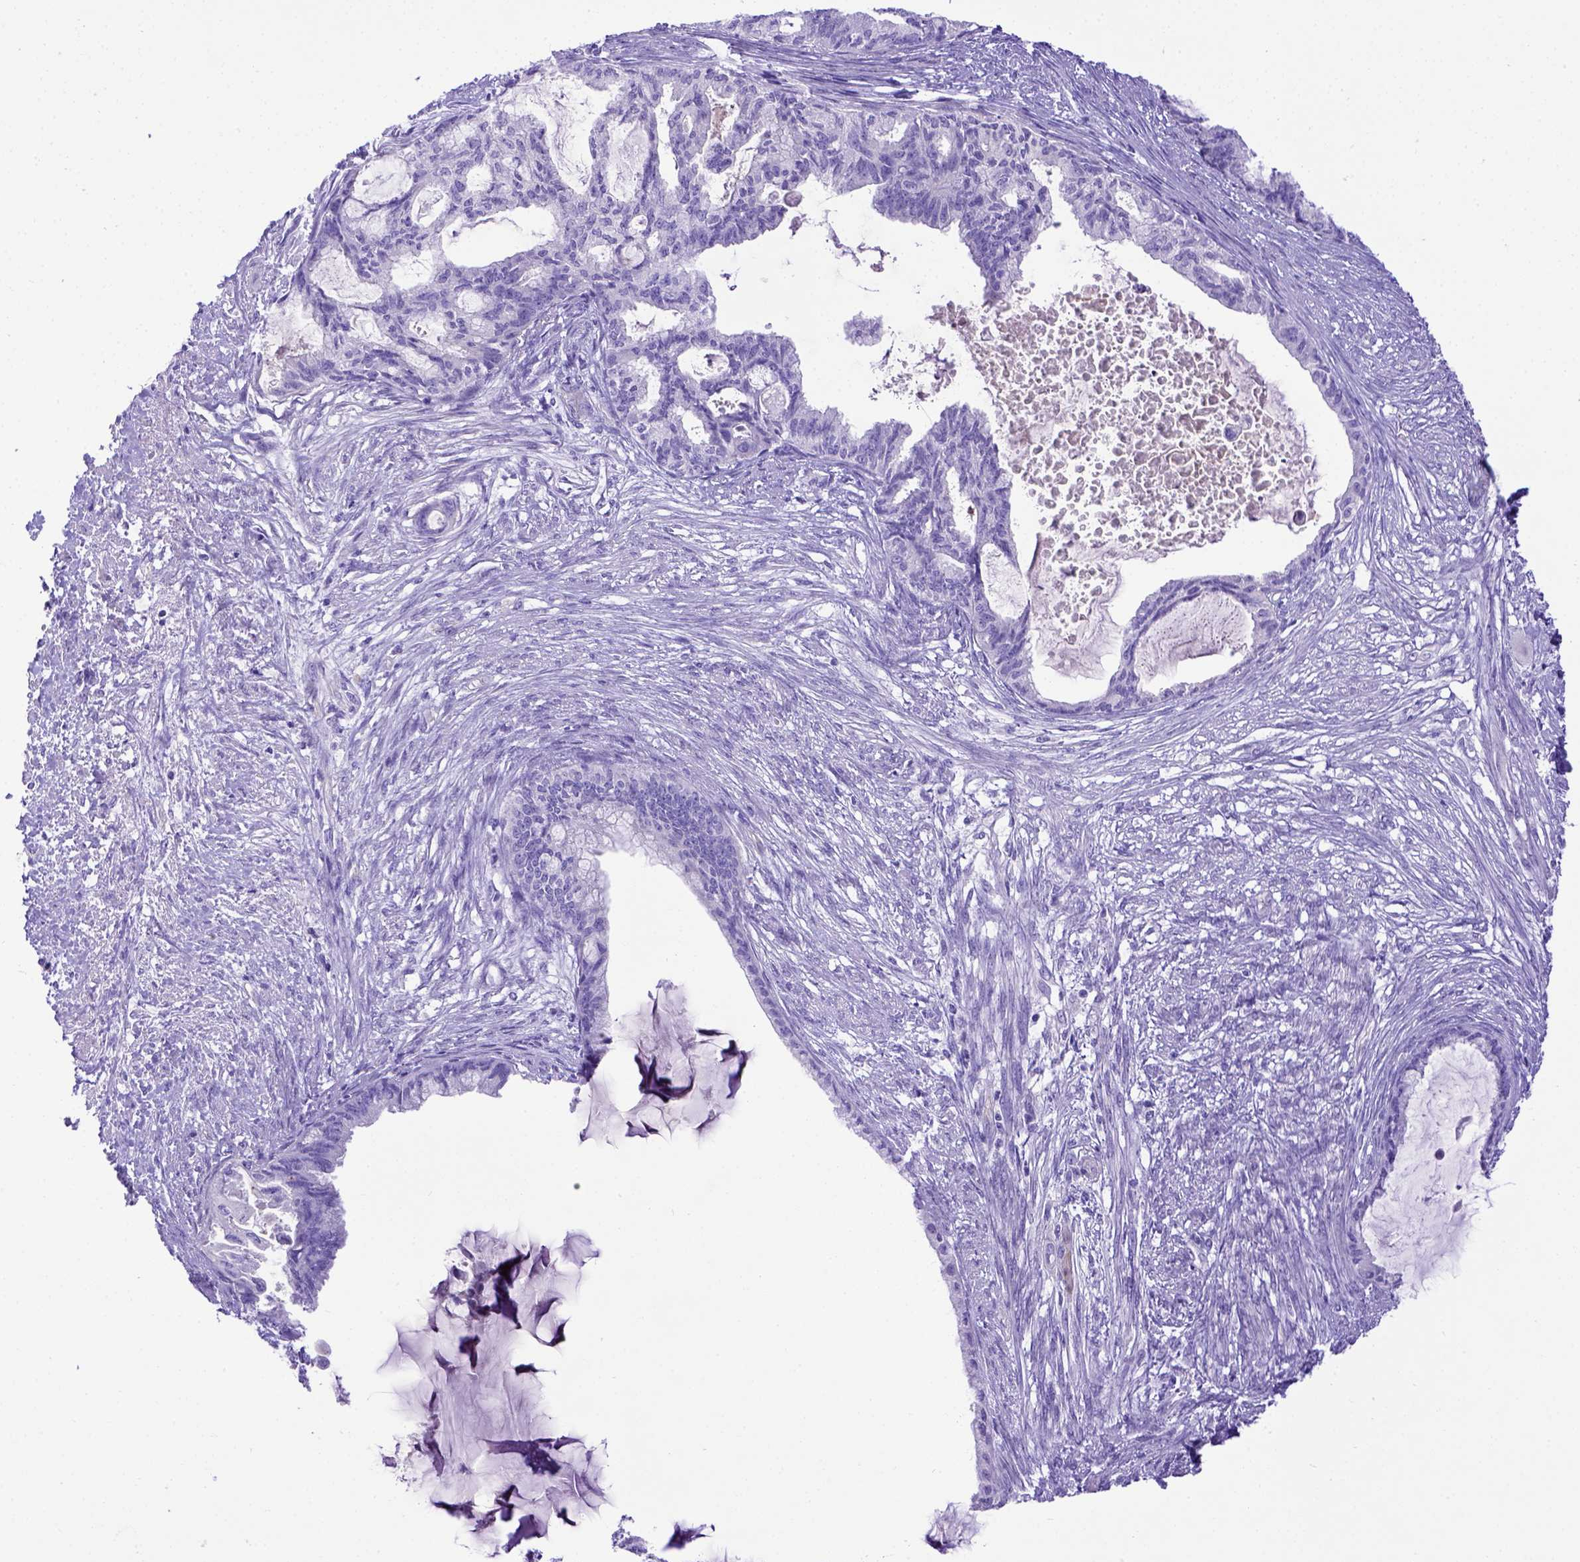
{"staining": {"intensity": "negative", "quantity": "none", "location": "none"}, "tissue": "endometrial cancer", "cell_type": "Tumor cells", "image_type": "cancer", "snomed": [{"axis": "morphology", "description": "Adenocarcinoma, NOS"}, {"axis": "topography", "description": "Endometrium"}], "caption": "Immunohistochemistry of human endometrial adenocarcinoma shows no expression in tumor cells.", "gene": "LRRC18", "patient": {"sex": "female", "age": 86}}